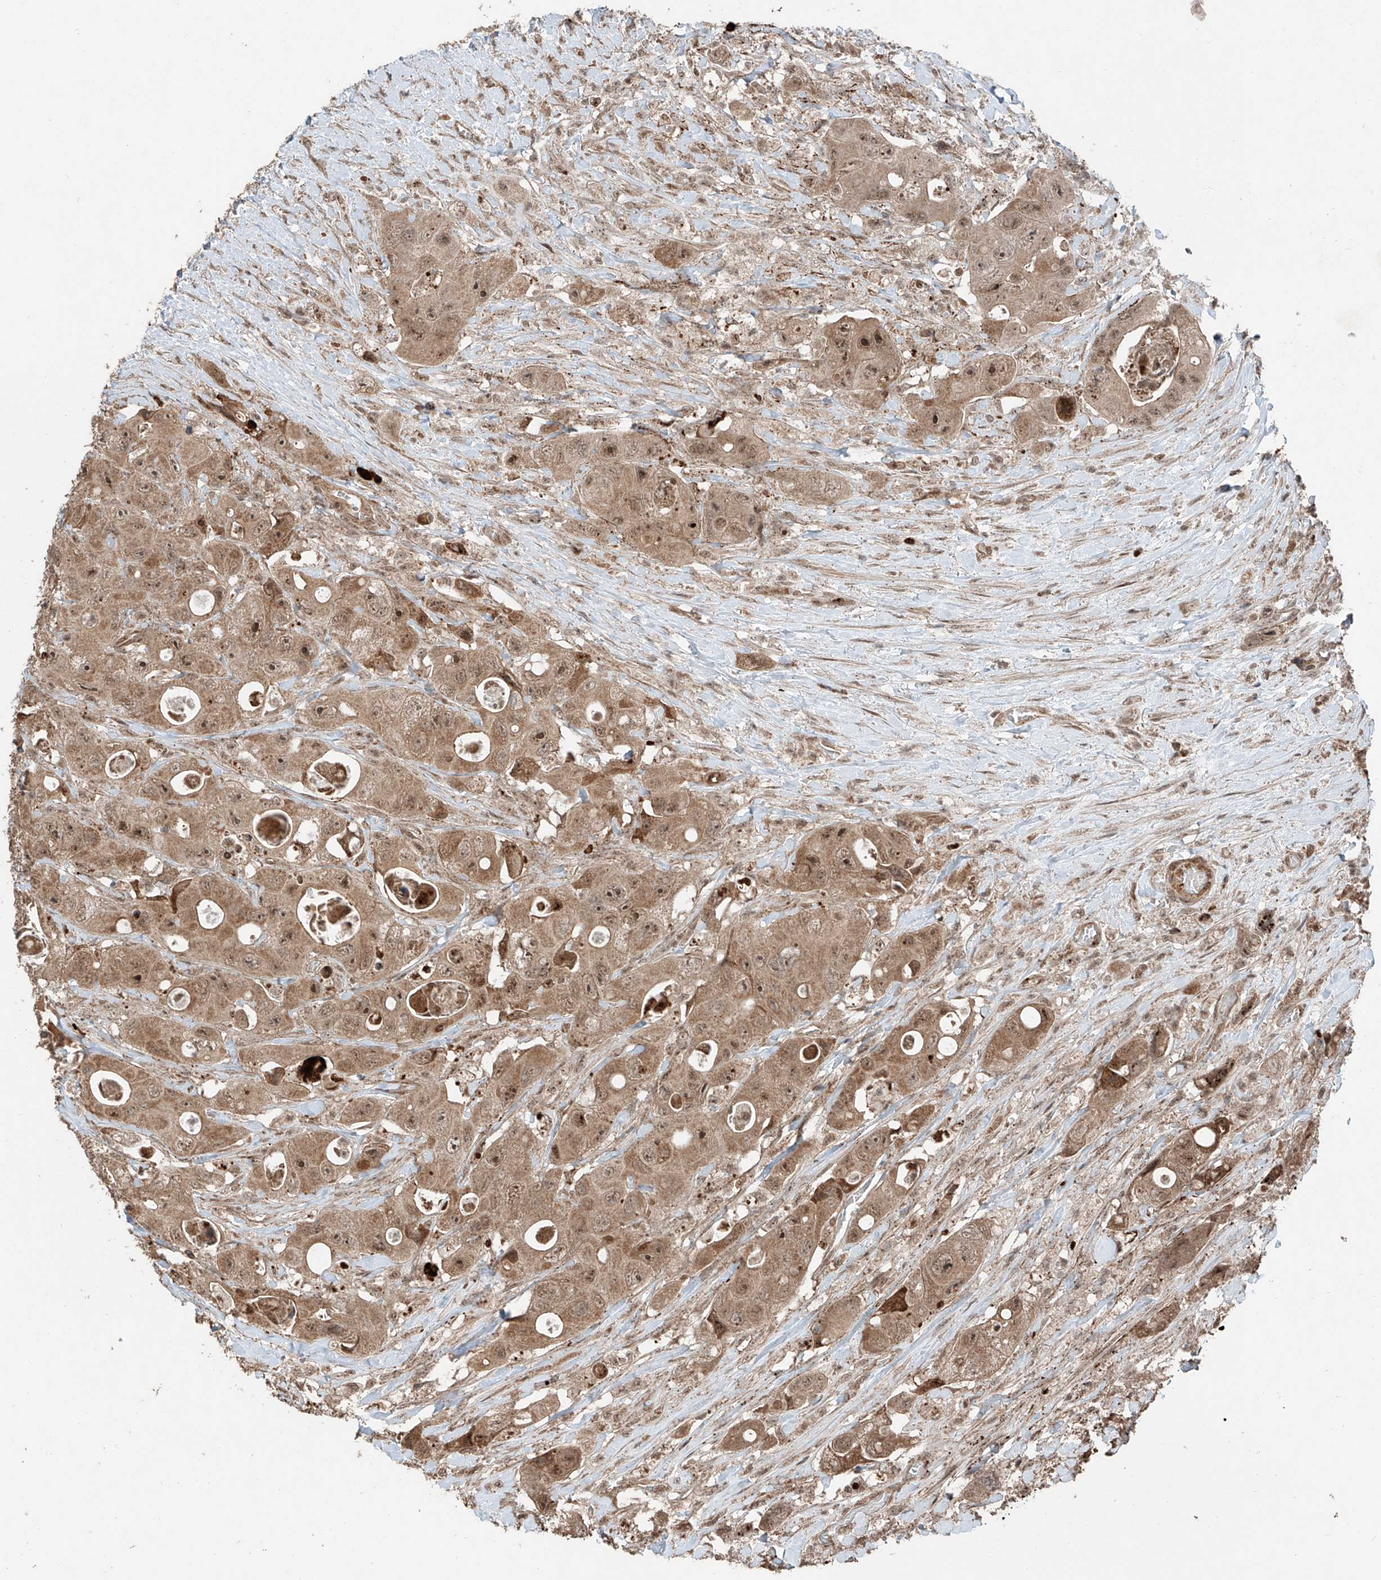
{"staining": {"intensity": "moderate", "quantity": ">75%", "location": "cytoplasmic/membranous,nuclear"}, "tissue": "colorectal cancer", "cell_type": "Tumor cells", "image_type": "cancer", "snomed": [{"axis": "morphology", "description": "Adenocarcinoma, NOS"}, {"axis": "topography", "description": "Colon"}], "caption": "Human colorectal adenocarcinoma stained with a protein marker reveals moderate staining in tumor cells.", "gene": "ZNF620", "patient": {"sex": "female", "age": 46}}